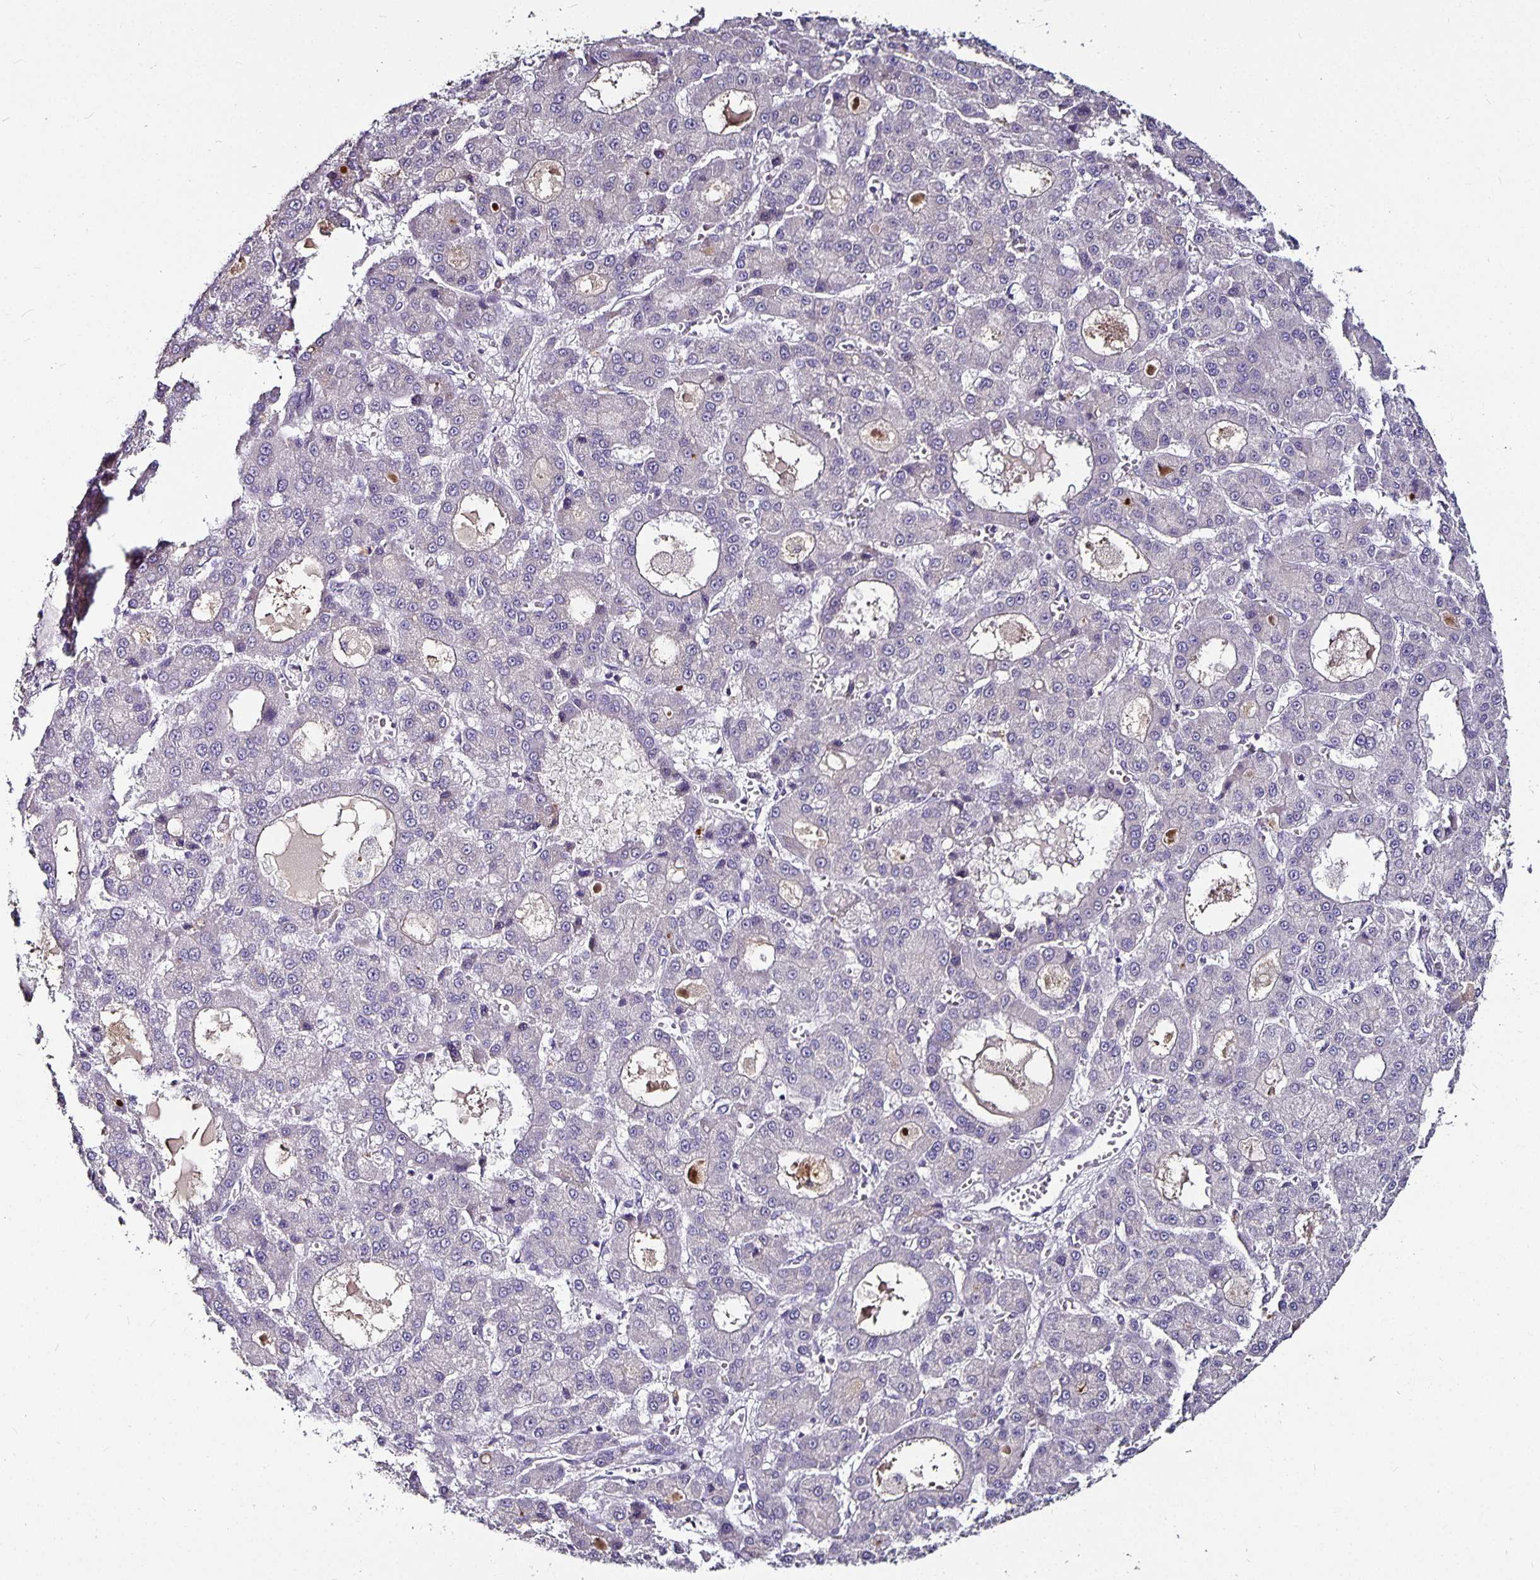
{"staining": {"intensity": "negative", "quantity": "none", "location": "none"}, "tissue": "liver cancer", "cell_type": "Tumor cells", "image_type": "cancer", "snomed": [{"axis": "morphology", "description": "Carcinoma, Hepatocellular, NOS"}, {"axis": "topography", "description": "Liver"}], "caption": "Image shows no protein staining in tumor cells of hepatocellular carcinoma (liver) tissue.", "gene": "CA12", "patient": {"sex": "male", "age": 70}}